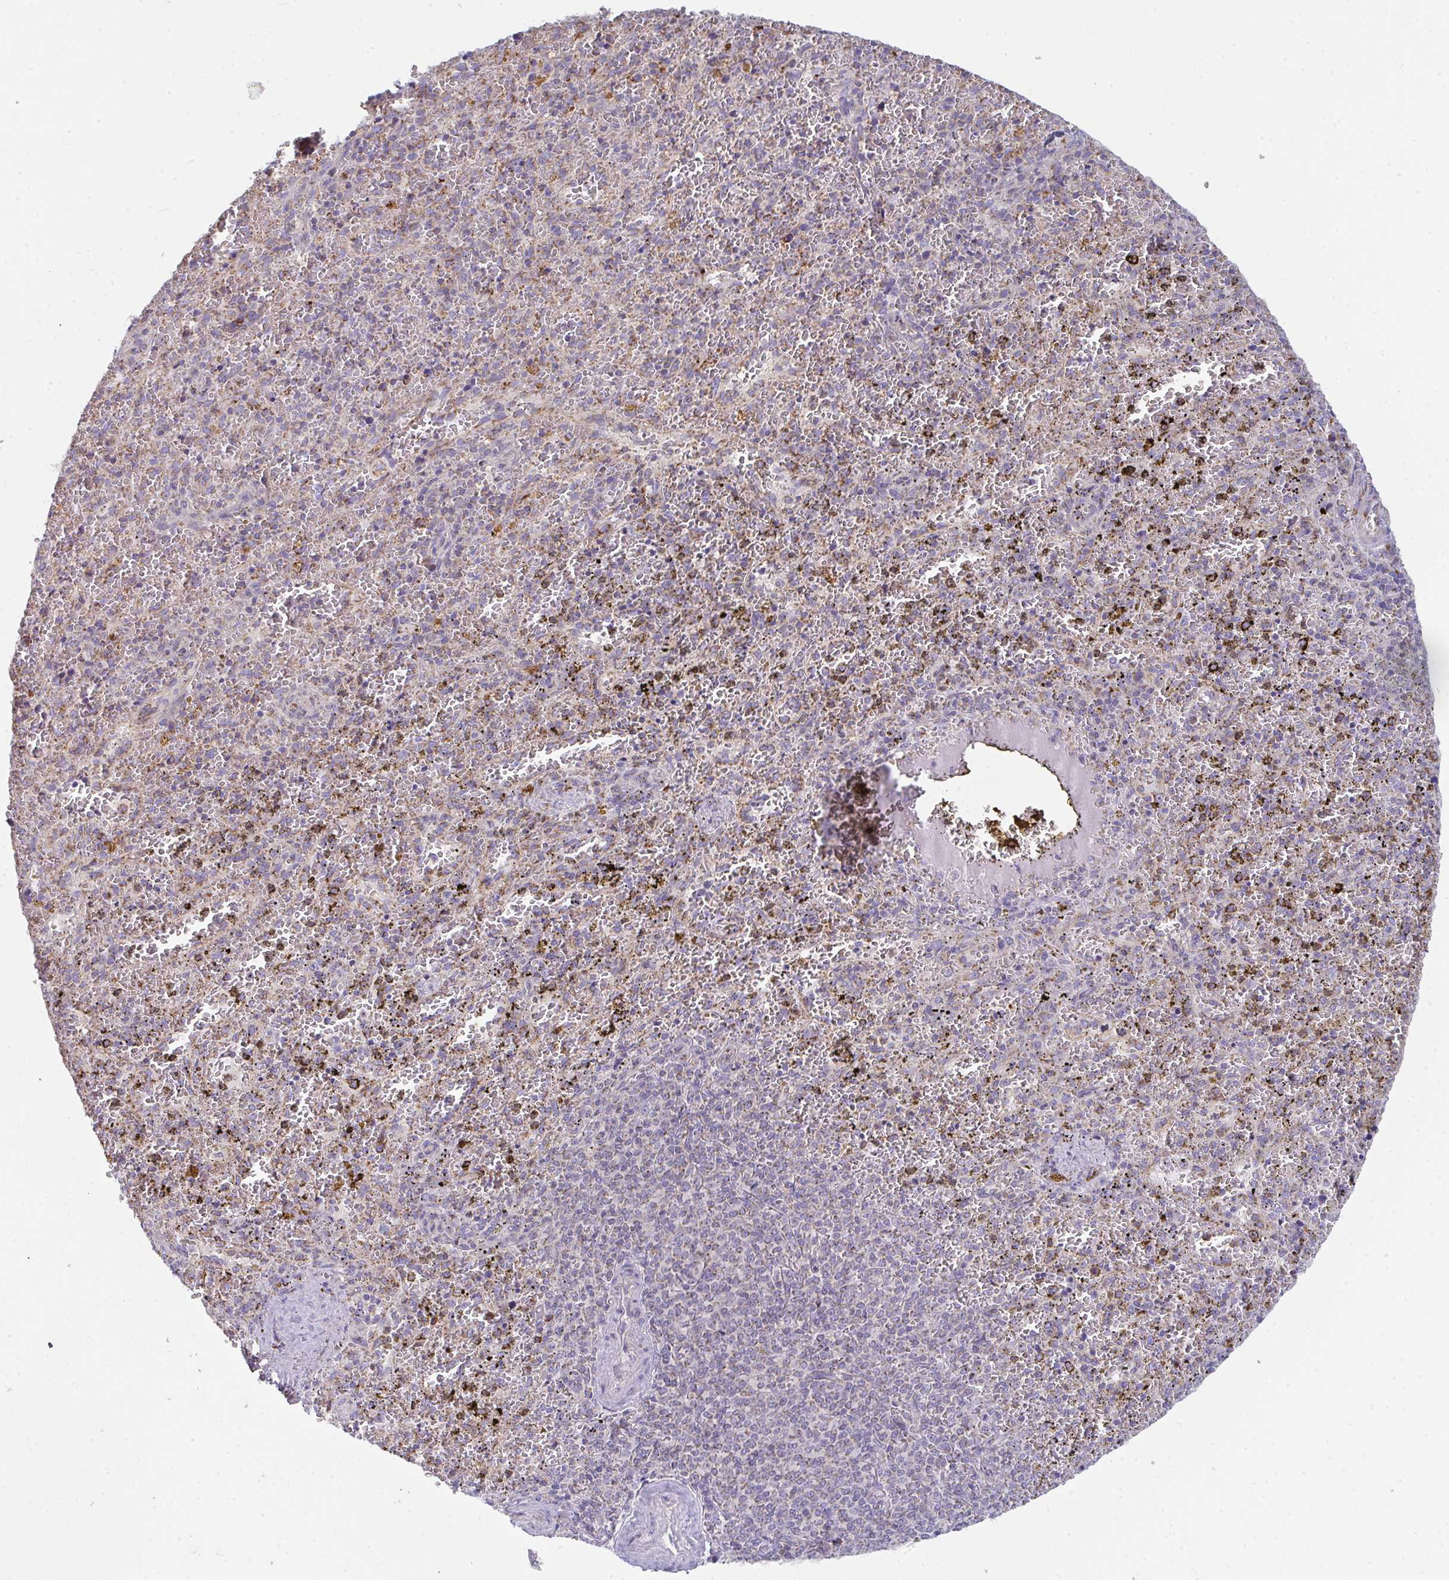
{"staining": {"intensity": "negative", "quantity": "none", "location": "none"}, "tissue": "spleen", "cell_type": "Cells in red pulp", "image_type": "normal", "snomed": [{"axis": "morphology", "description": "Normal tissue, NOS"}, {"axis": "topography", "description": "Spleen"}], "caption": "A micrograph of spleen stained for a protein demonstrates no brown staining in cells in red pulp.", "gene": "FAHD1", "patient": {"sex": "female", "age": 50}}